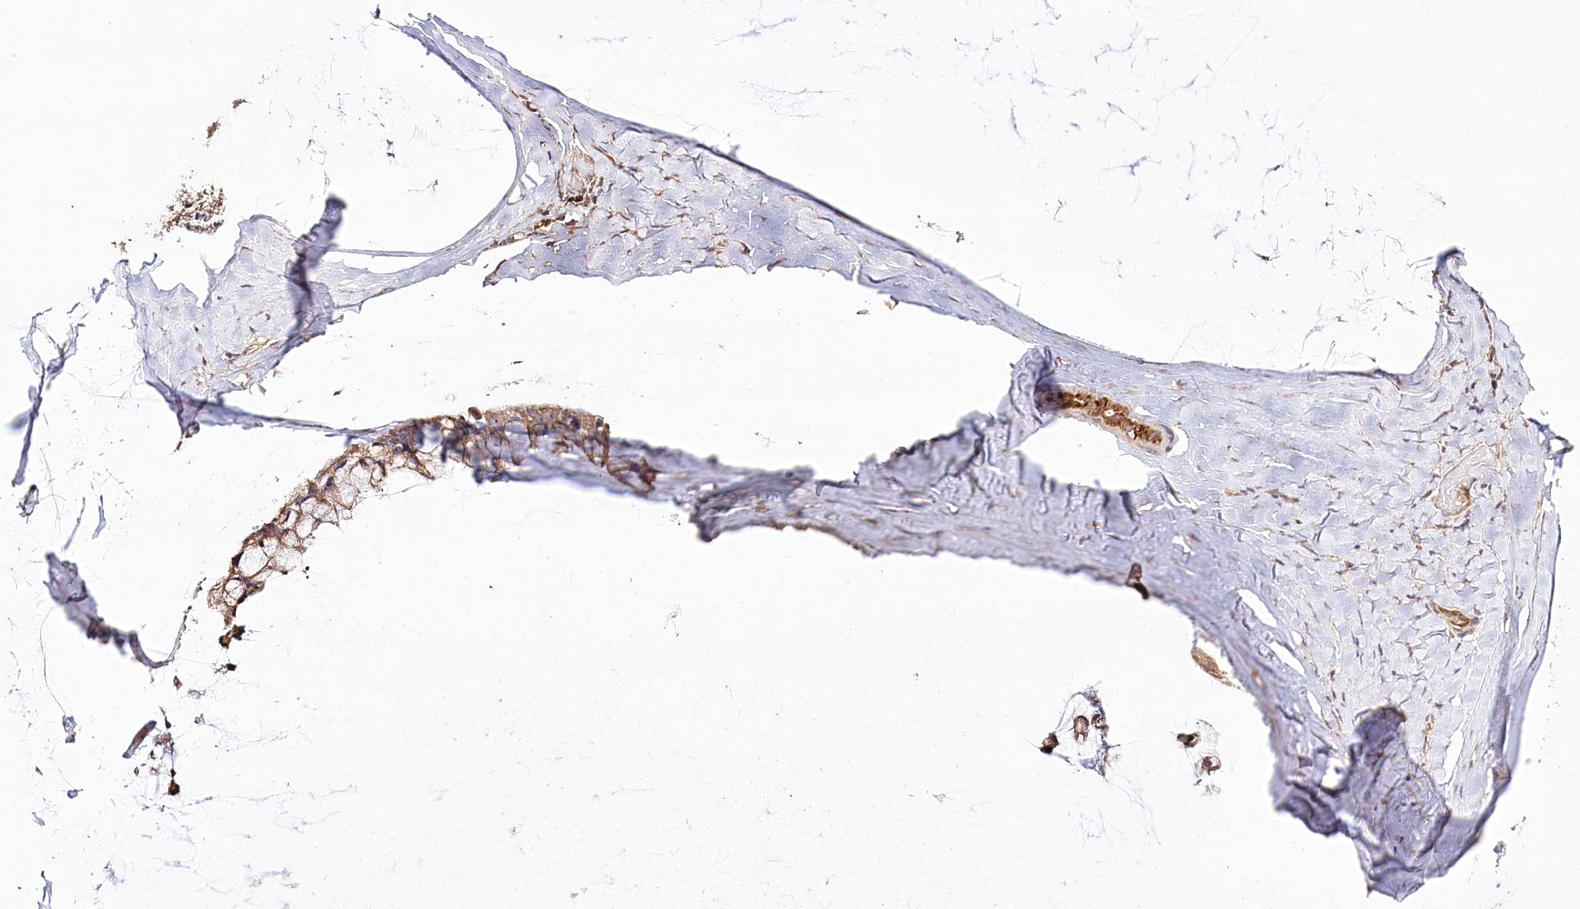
{"staining": {"intensity": "moderate", "quantity": ">75%", "location": "cytoplasmic/membranous"}, "tissue": "ovarian cancer", "cell_type": "Tumor cells", "image_type": "cancer", "snomed": [{"axis": "morphology", "description": "Cystadenocarcinoma, mucinous, NOS"}, {"axis": "topography", "description": "Ovary"}], "caption": "High-magnification brightfield microscopy of mucinous cystadenocarcinoma (ovarian) stained with DAB (brown) and counterstained with hematoxylin (blue). tumor cells exhibit moderate cytoplasmic/membranous expression is identified in about>75% of cells. (brown staining indicates protein expression, while blue staining denotes nuclei).", "gene": "DMXL1", "patient": {"sex": "female", "age": 39}}